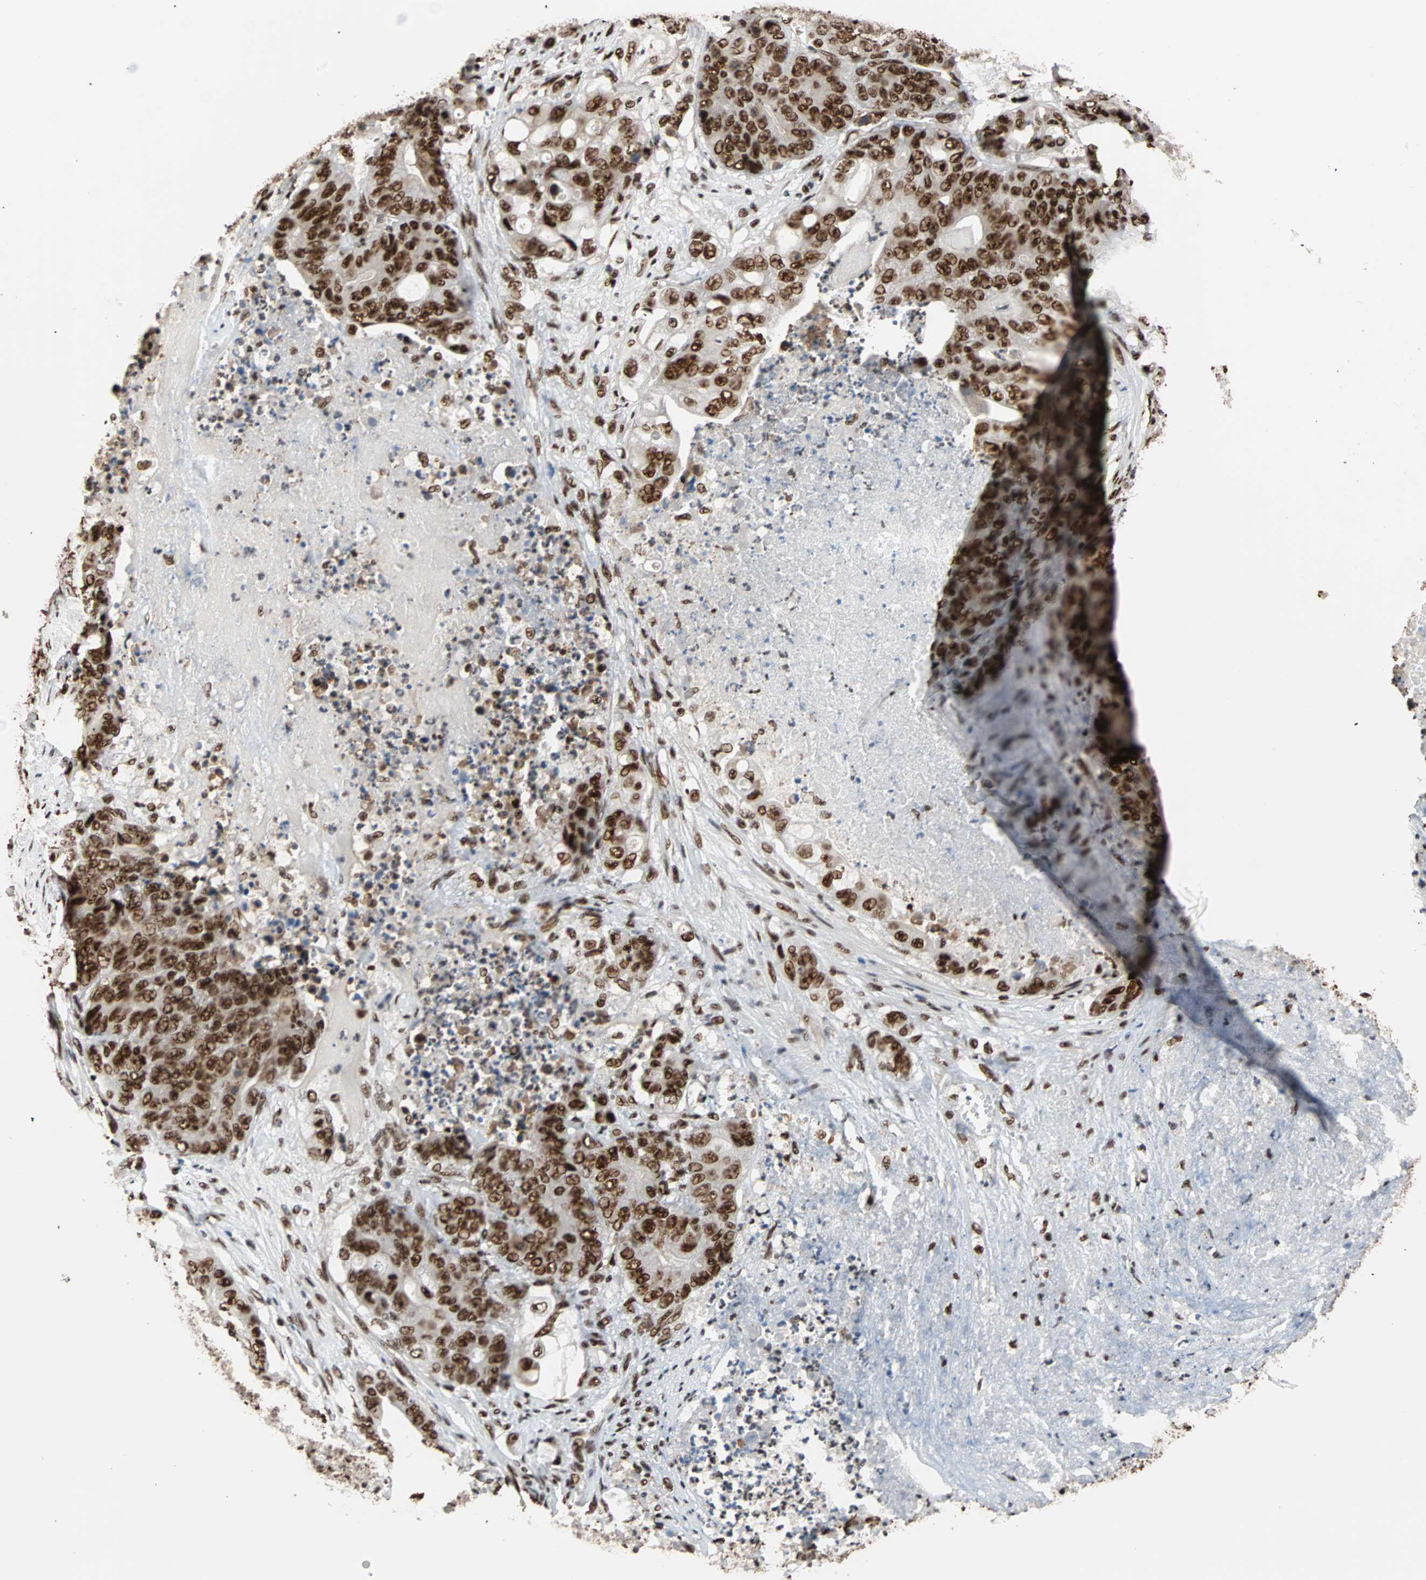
{"staining": {"intensity": "strong", "quantity": ">75%", "location": "nuclear"}, "tissue": "stomach cancer", "cell_type": "Tumor cells", "image_type": "cancer", "snomed": [{"axis": "morphology", "description": "Adenocarcinoma, NOS"}, {"axis": "topography", "description": "Stomach"}], "caption": "This is a photomicrograph of IHC staining of stomach adenocarcinoma, which shows strong staining in the nuclear of tumor cells.", "gene": "ILF2", "patient": {"sex": "female", "age": 73}}